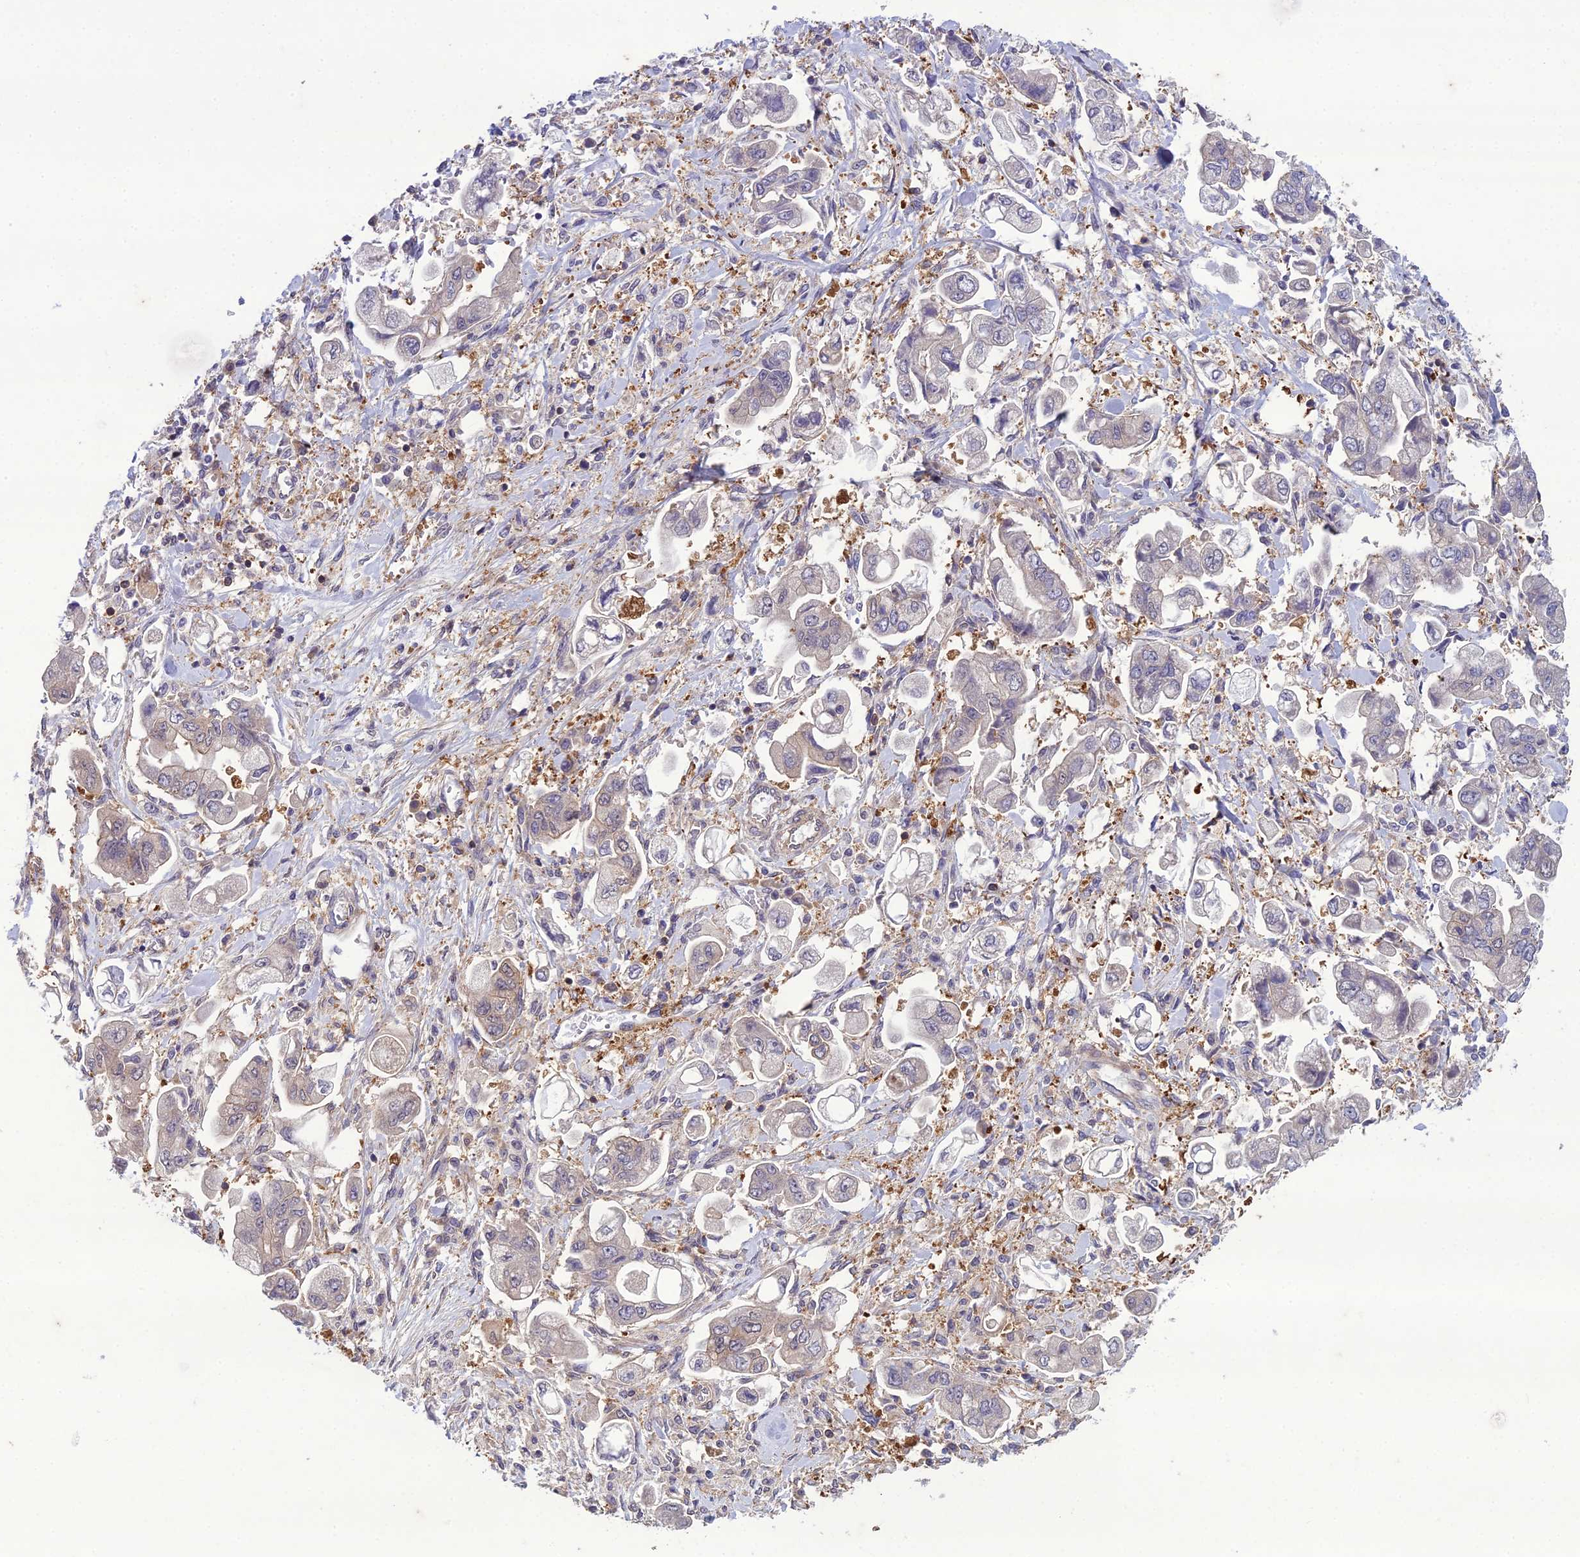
{"staining": {"intensity": "moderate", "quantity": "<25%", "location": "cytoplasmic/membranous"}, "tissue": "stomach cancer", "cell_type": "Tumor cells", "image_type": "cancer", "snomed": [{"axis": "morphology", "description": "Adenocarcinoma, NOS"}, {"axis": "topography", "description": "Stomach"}], "caption": "Immunohistochemistry (IHC) of stomach adenocarcinoma demonstrates low levels of moderate cytoplasmic/membranous expression in about <25% of tumor cells.", "gene": "GDF6", "patient": {"sex": "male", "age": 62}}